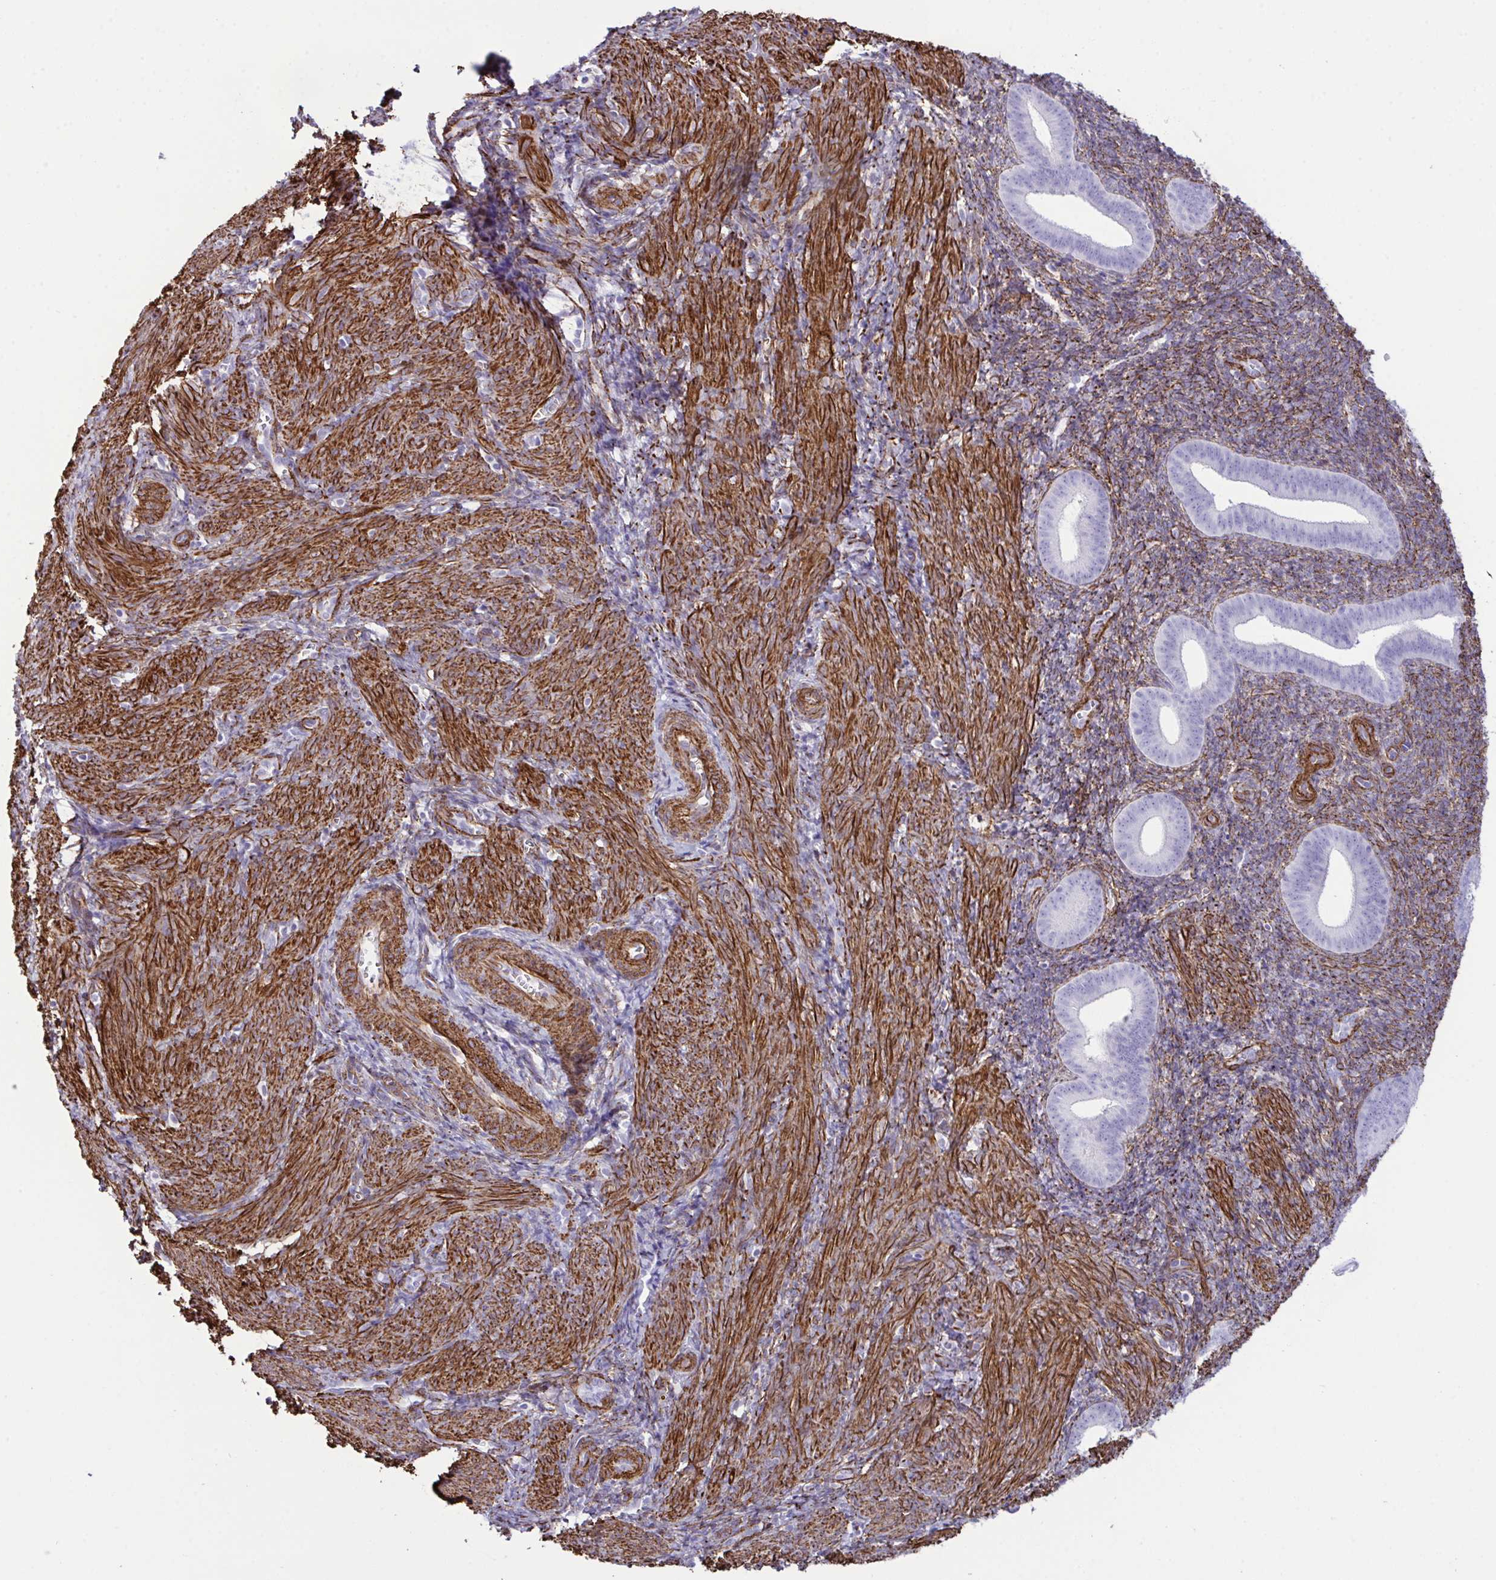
{"staining": {"intensity": "negative", "quantity": "none", "location": "none"}, "tissue": "endometrium", "cell_type": "Cells in endometrial stroma", "image_type": "normal", "snomed": [{"axis": "morphology", "description": "Normal tissue, NOS"}, {"axis": "topography", "description": "Endometrium"}], "caption": "Immunohistochemistry photomicrograph of unremarkable endometrium: human endometrium stained with DAB reveals no significant protein staining in cells in endometrial stroma. The staining was performed using DAB to visualize the protein expression in brown, while the nuclei were stained in blue with hematoxylin (Magnification: 20x).", "gene": "SYNPO2L", "patient": {"sex": "female", "age": 25}}